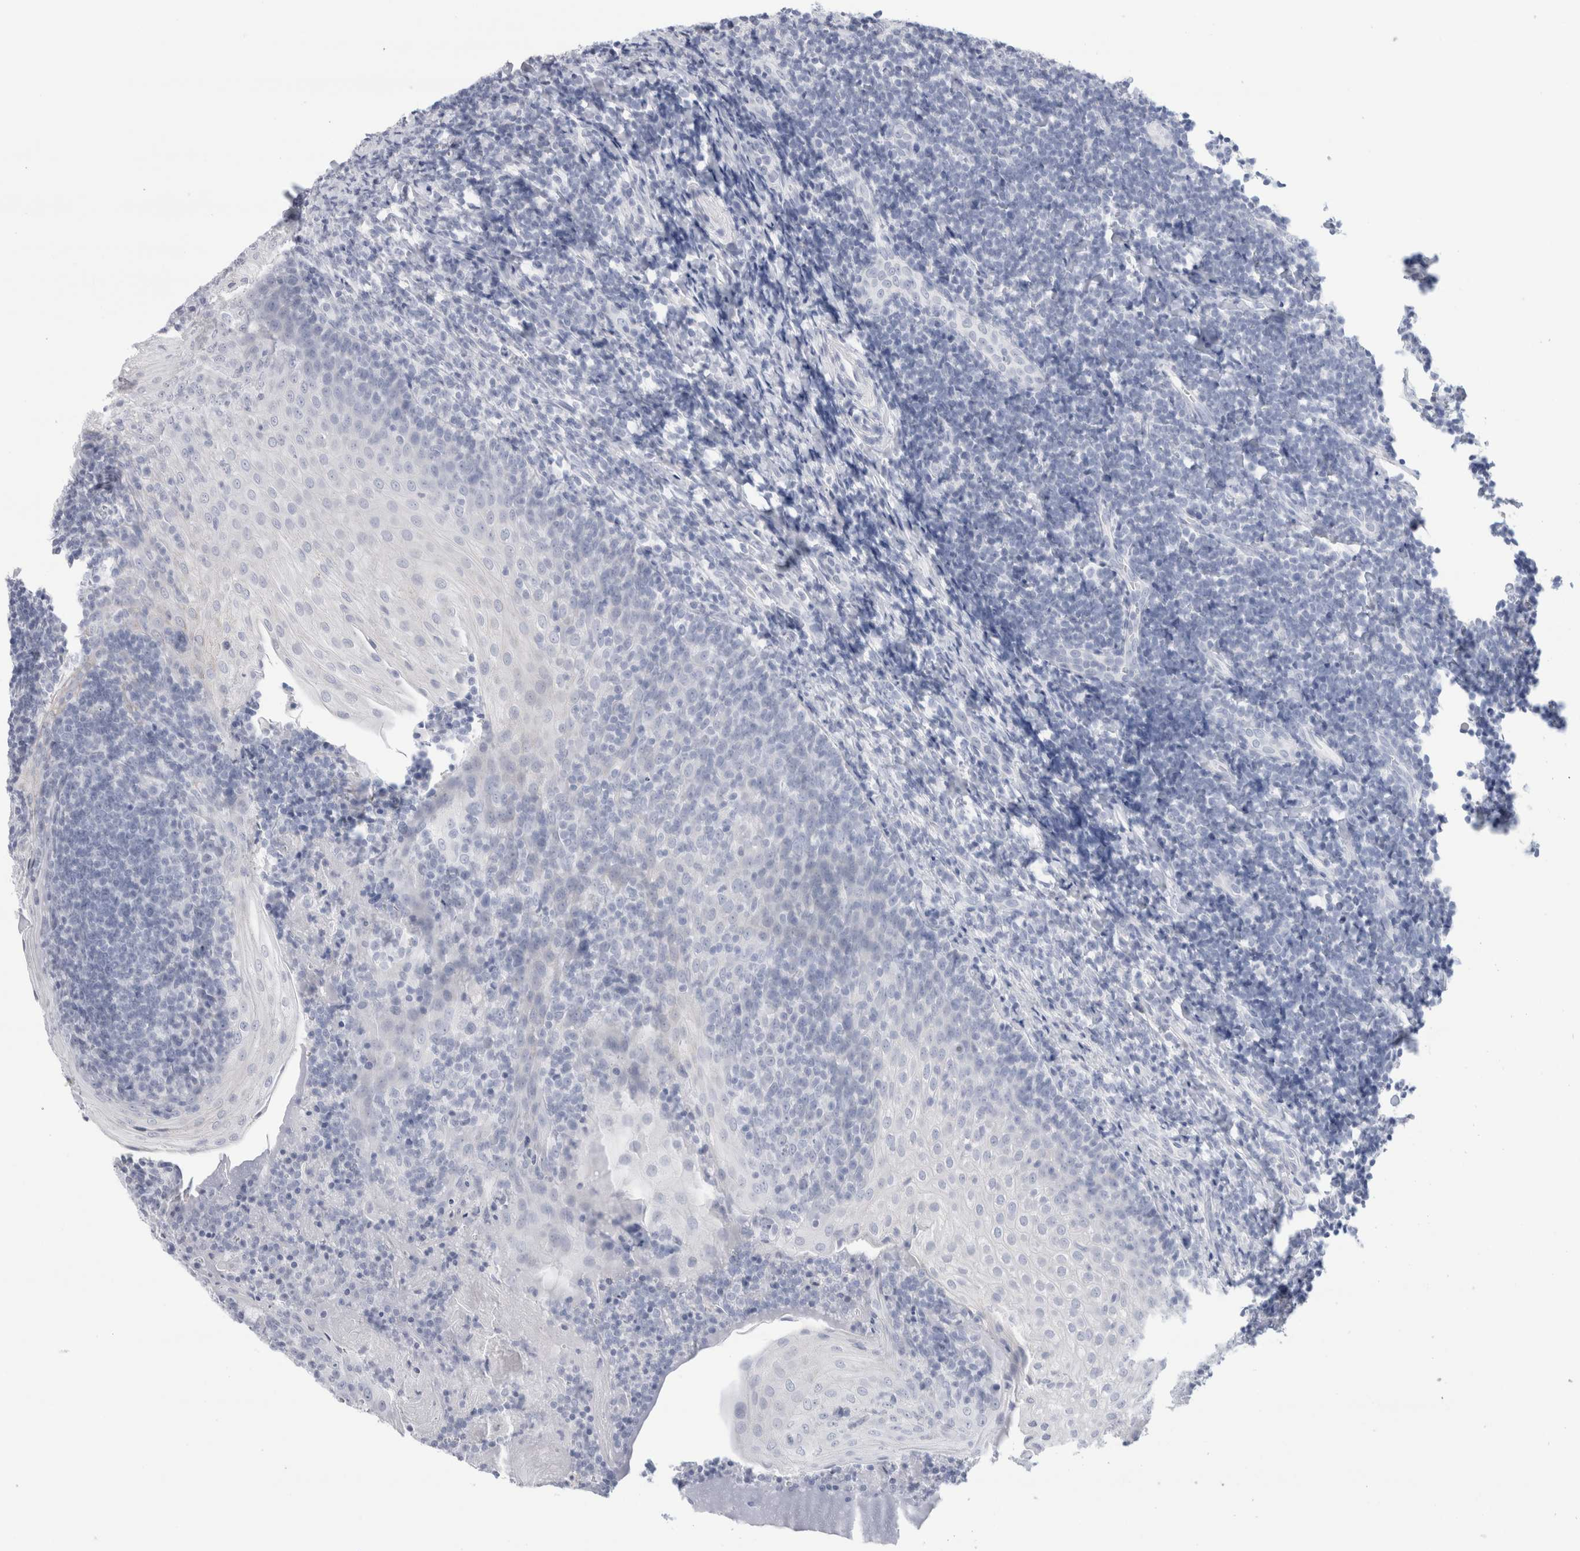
{"staining": {"intensity": "negative", "quantity": "none", "location": "none"}, "tissue": "tonsil", "cell_type": "Germinal center cells", "image_type": "normal", "snomed": [{"axis": "morphology", "description": "Normal tissue, NOS"}, {"axis": "topography", "description": "Tonsil"}], "caption": "An immunohistochemistry photomicrograph of normal tonsil is shown. There is no staining in germinal center cells of tonsil.", "gene": "ECHDC2", "patient": {"sex": "male", "age": 27}}